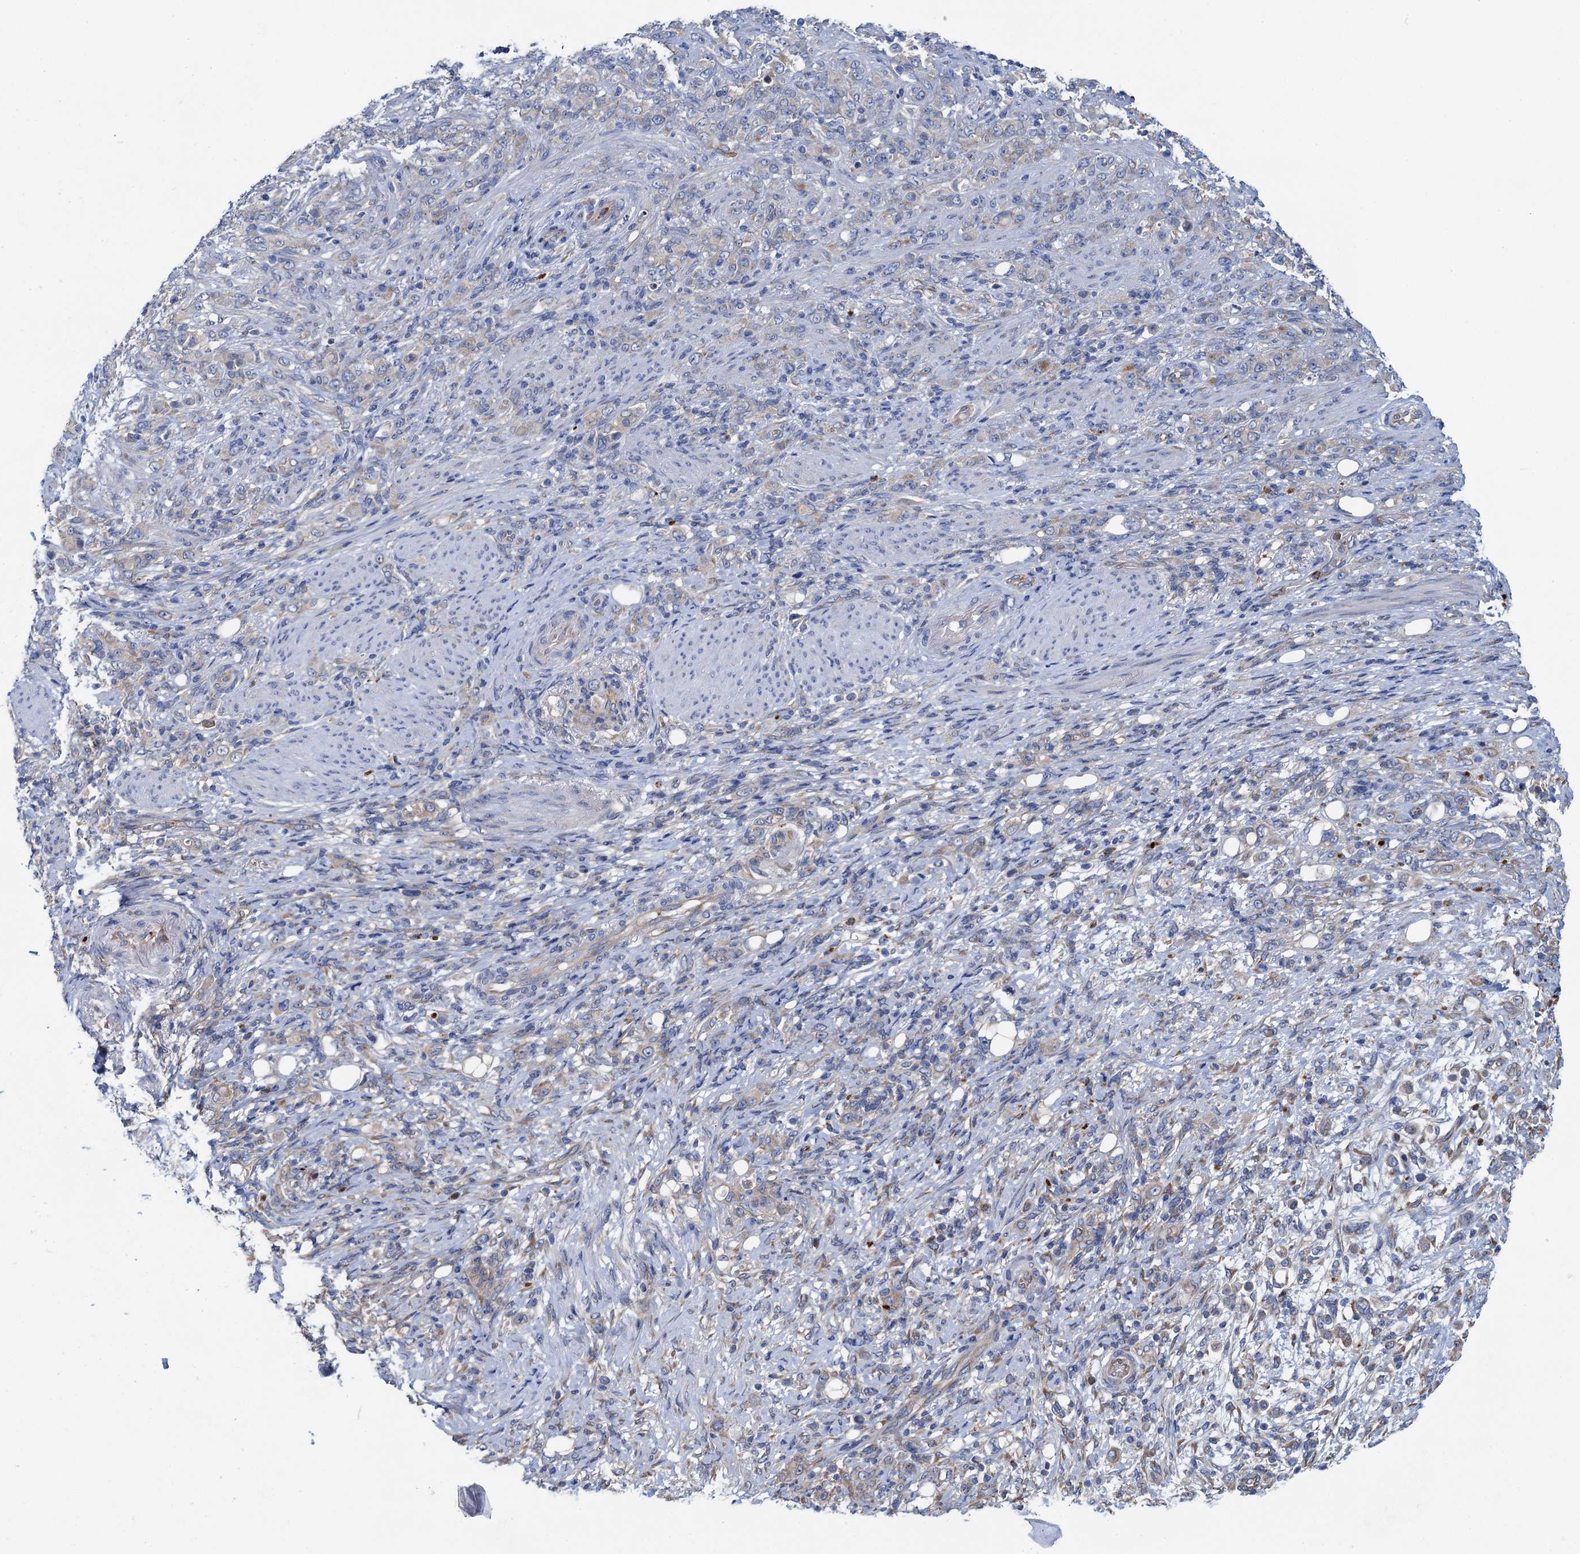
{"staining": {"intensity": "negative", "quantity": "none", "location": "none"}, "tissue": "stomach cancer", "cell_type": "Tumor cells", "image_type": "cancer", "snomed": [{"axis": "morphology", "description": "Adenocarcinoma, NOS"}, {"axis": "topography", "description": "Stomach"}], "caption": "The immunohistochemistry micrograph has no significant staining in tumor cells of stomach cancer (adenocarcinoma) tissue.", "gene": "ADCY9", "patient": {"sex": "female", "age": 79}}